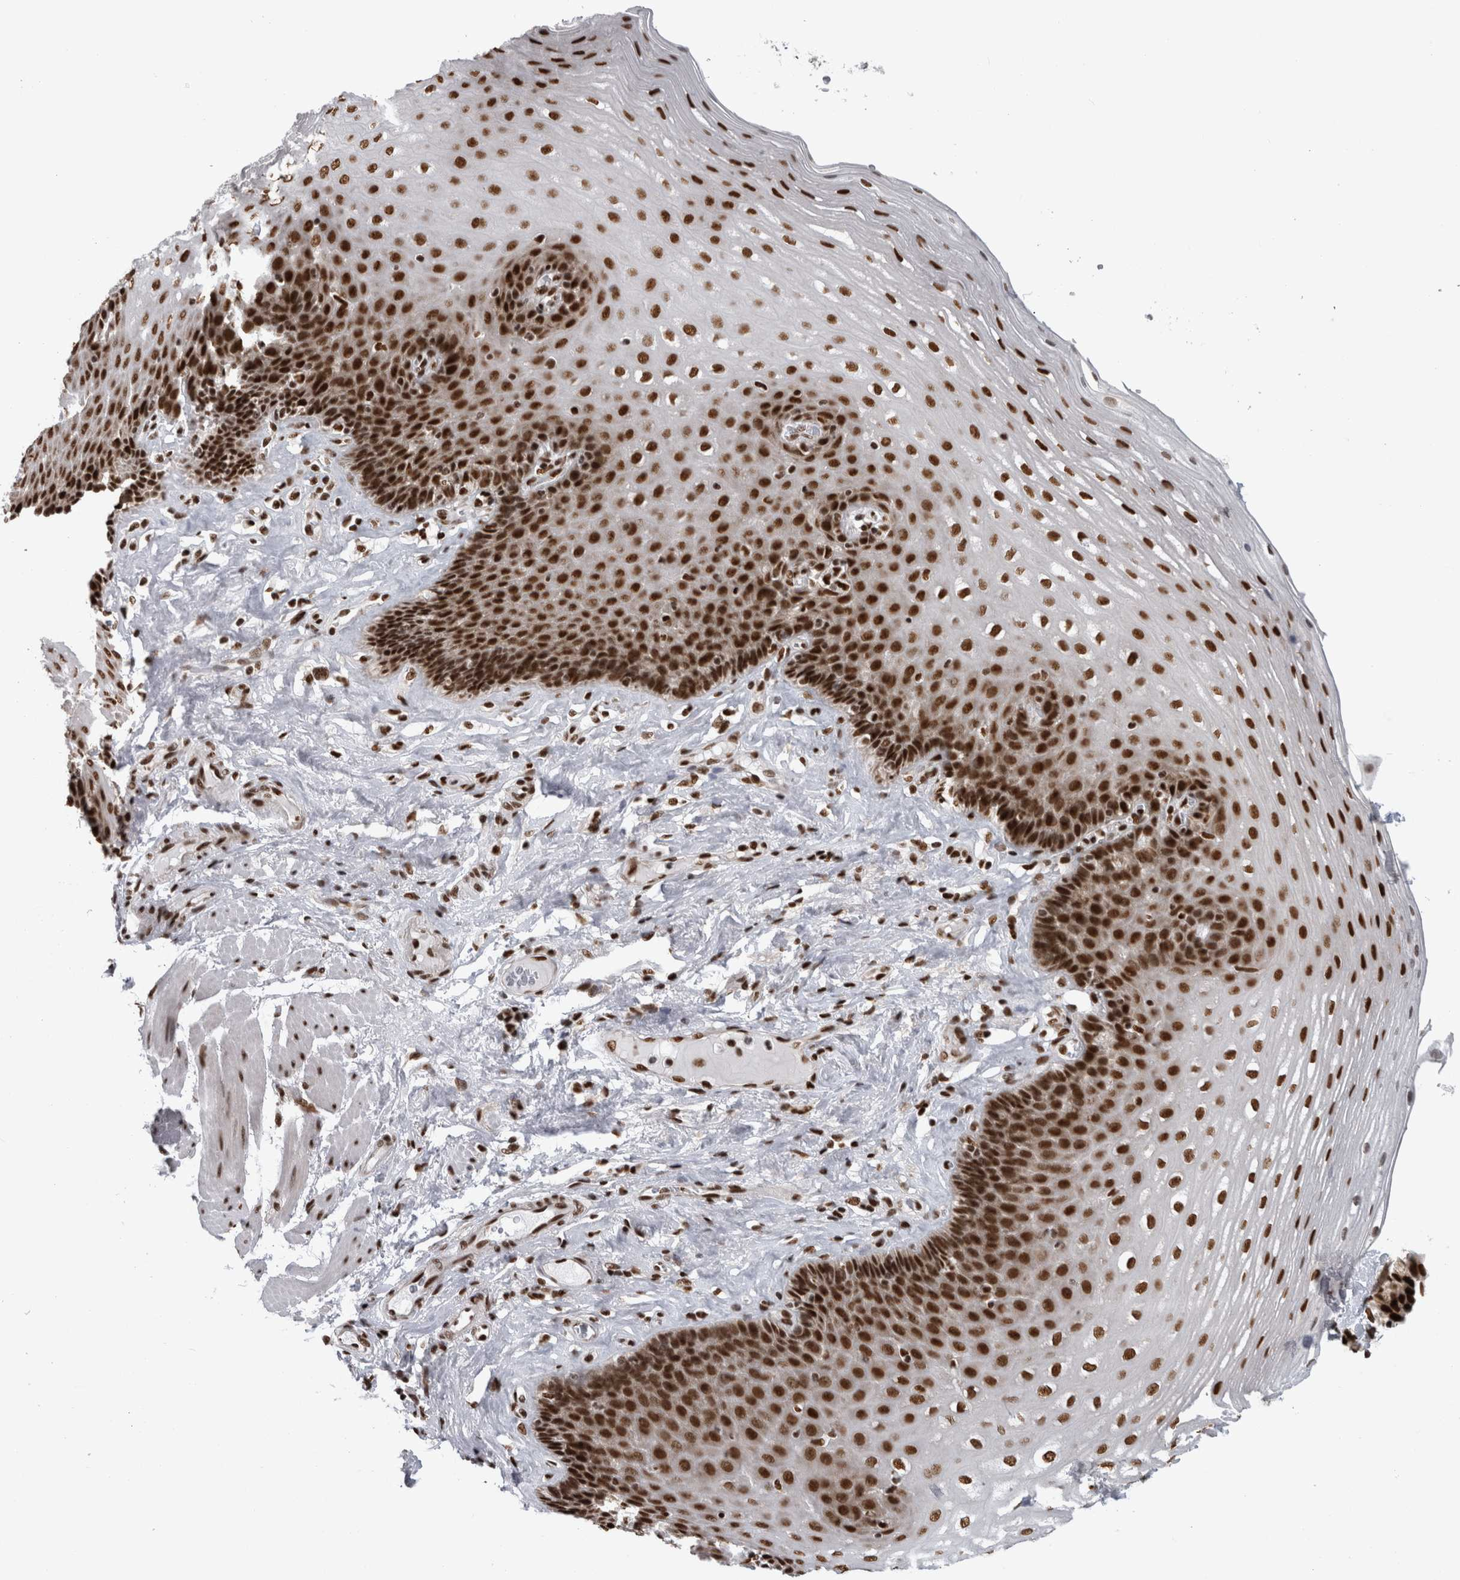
{"staining": {"intensity": "strong", "quantity": ">75%", "location": "nuclear"}, "tissue": "esophagus", "cell_type": "Squamous epithelial cells", "image_type": "normal", "snomed": [{"axis": "morphology", "description": "Normal tissue, NOS"}, {"axis": "topography", "description": "Esophagus"}], "caption": "High-magnification brightfield microscopy of normal esophagus stained with DAB (3,3'-diaminobenzidine) (brown) and counterstained with hematoxylin (blue). squamous epithelial cells exhibit strong nuclear staining is seen in approximately>75% of cells. The protein is stained brown, and the nuclei are stained in blue (DAB (3,3'-diaminobenzidine) IHC with brightfield microscopy, high magnification).", "gene": "ZSCAN2", "patient": {"sex": "female", "age": 66}}